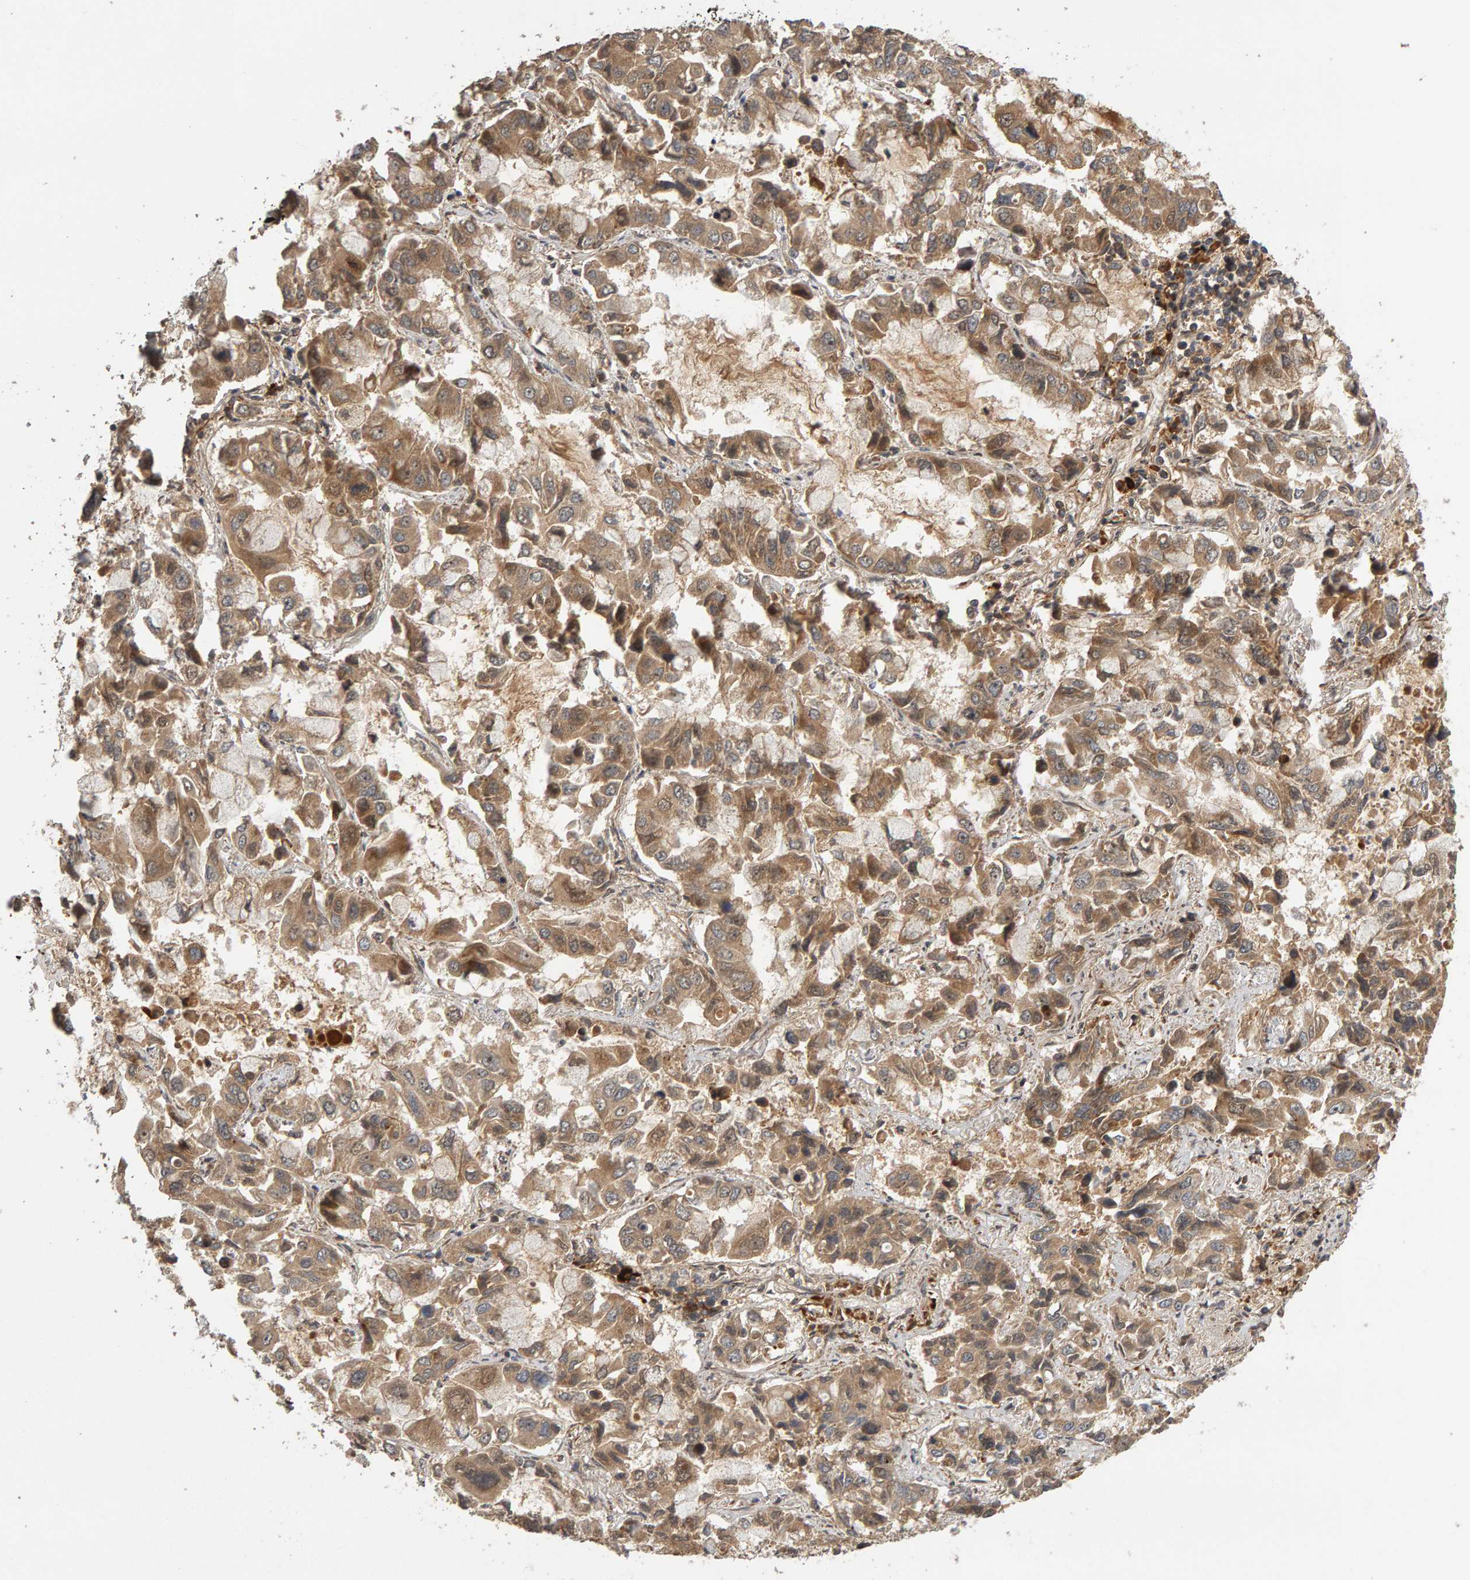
{"staining": {"intensity": "moderate", "quantity": ">75%", "location": "cytoplasmic/membranous"}, "tissue": "lung cancer", "cell_type": "Tumor cells", "image_type": "cancer", "snomed": [{"axis": "morphology", "description": "Adenocarcinoma, NOS"}, {"axis": "topography", "description": "Lung"}], "caption": "Moderate cytoplasmic/membranous expression is present in about >75% of tumor cells in lung cancer.", "gene": "ZFAND1", "patient": {"sex": "male", "age": 64}}